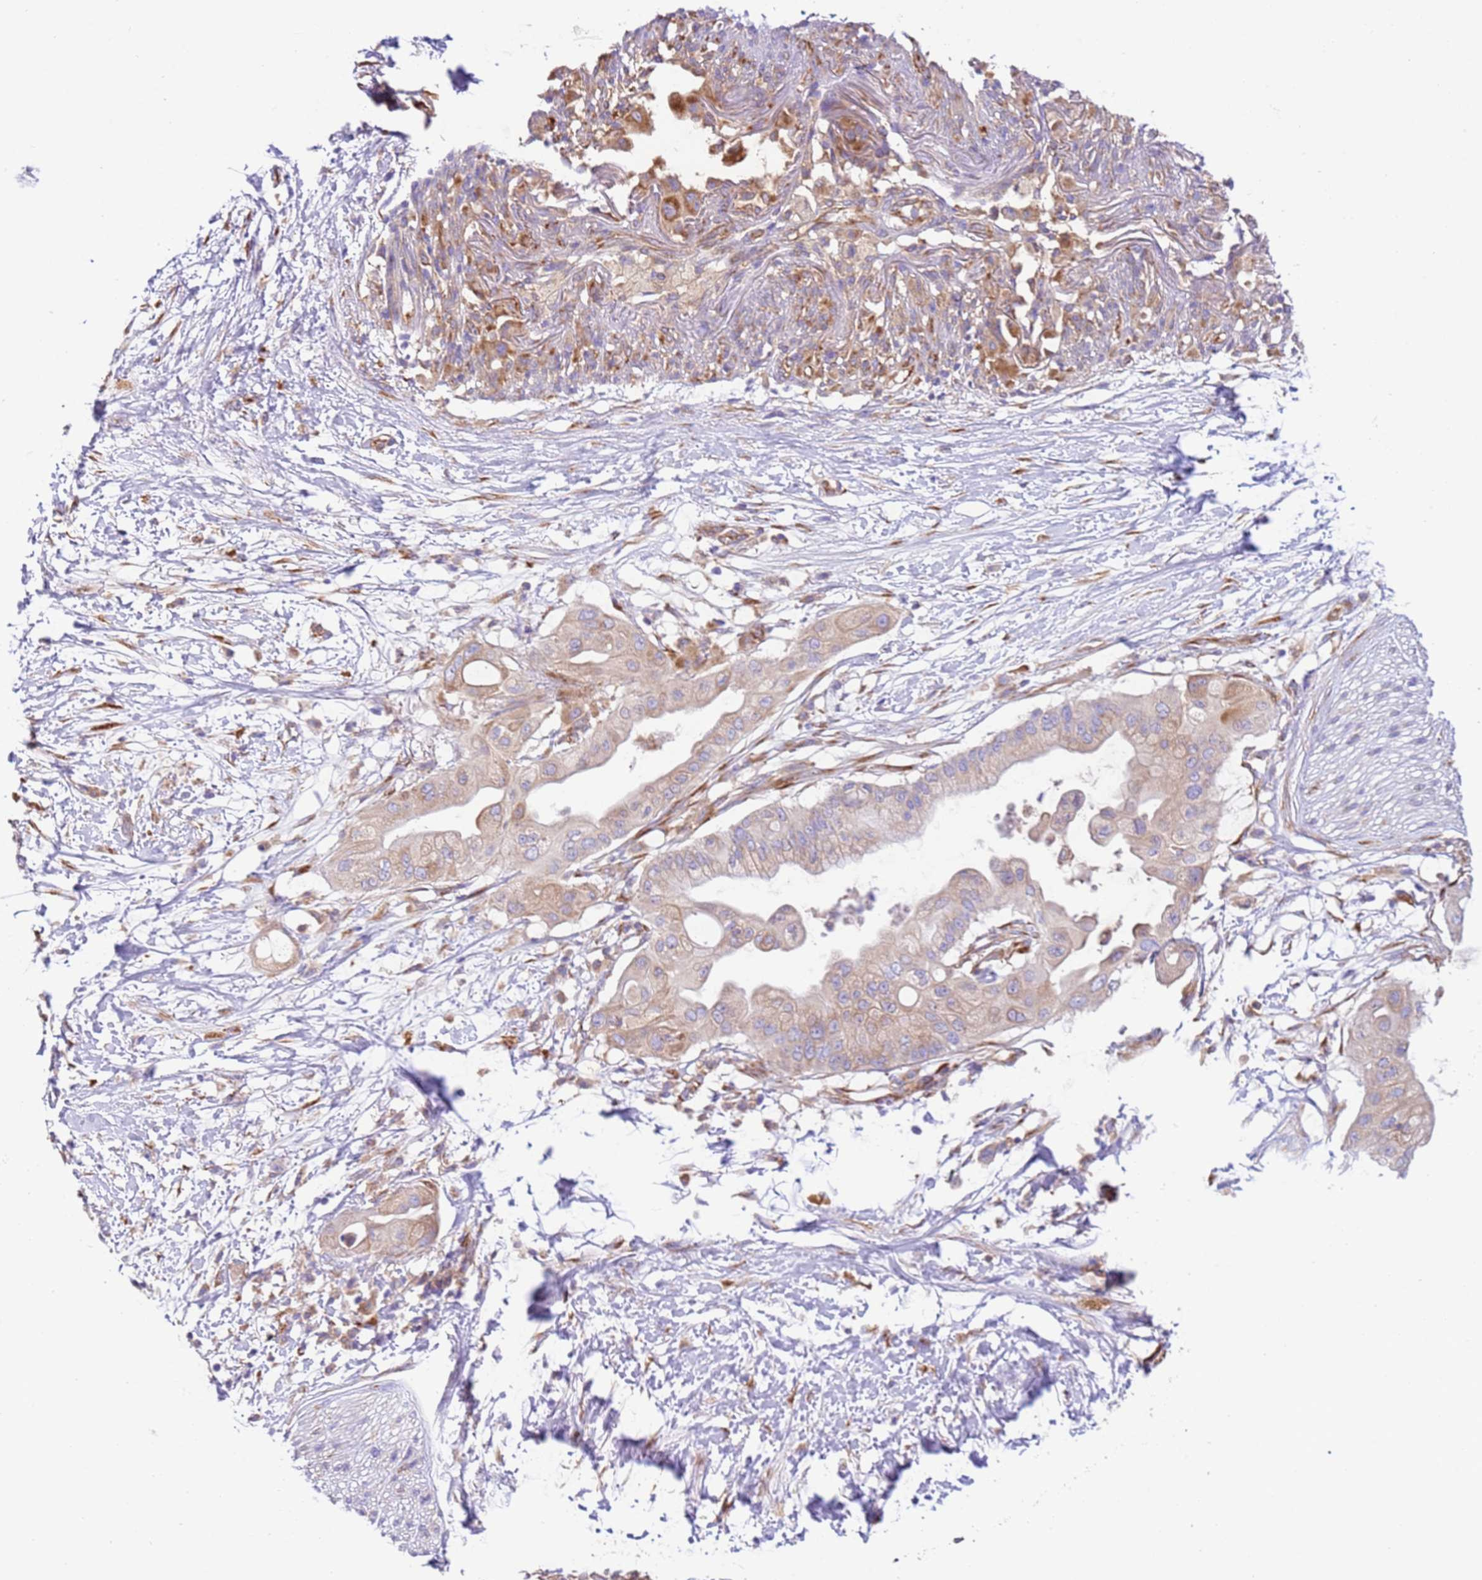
{"staining": {"intensity": "weak", "quantity": ">75%", "location": "cytoplasmic/membranous"}, "tissue": "pancreatic cancer", "cell_type": "Tumor cells", "image_type": "cancer", "snomed": [{"axis": "morphology", "description": "Adenocarcinoma, NOS"}, {"axis": "topography", "description": "Pancreas"}], "caption": "Brown immunohistochemical staining in human pancreatic cancer displays weak cytoplasmic/membranous staining in approximately >75% of tumor cells. (Brightfield microscopy of DAB IHC at high magnification).", "gene": "VARS1", "patient": {"sex": "male", "age": 68}}